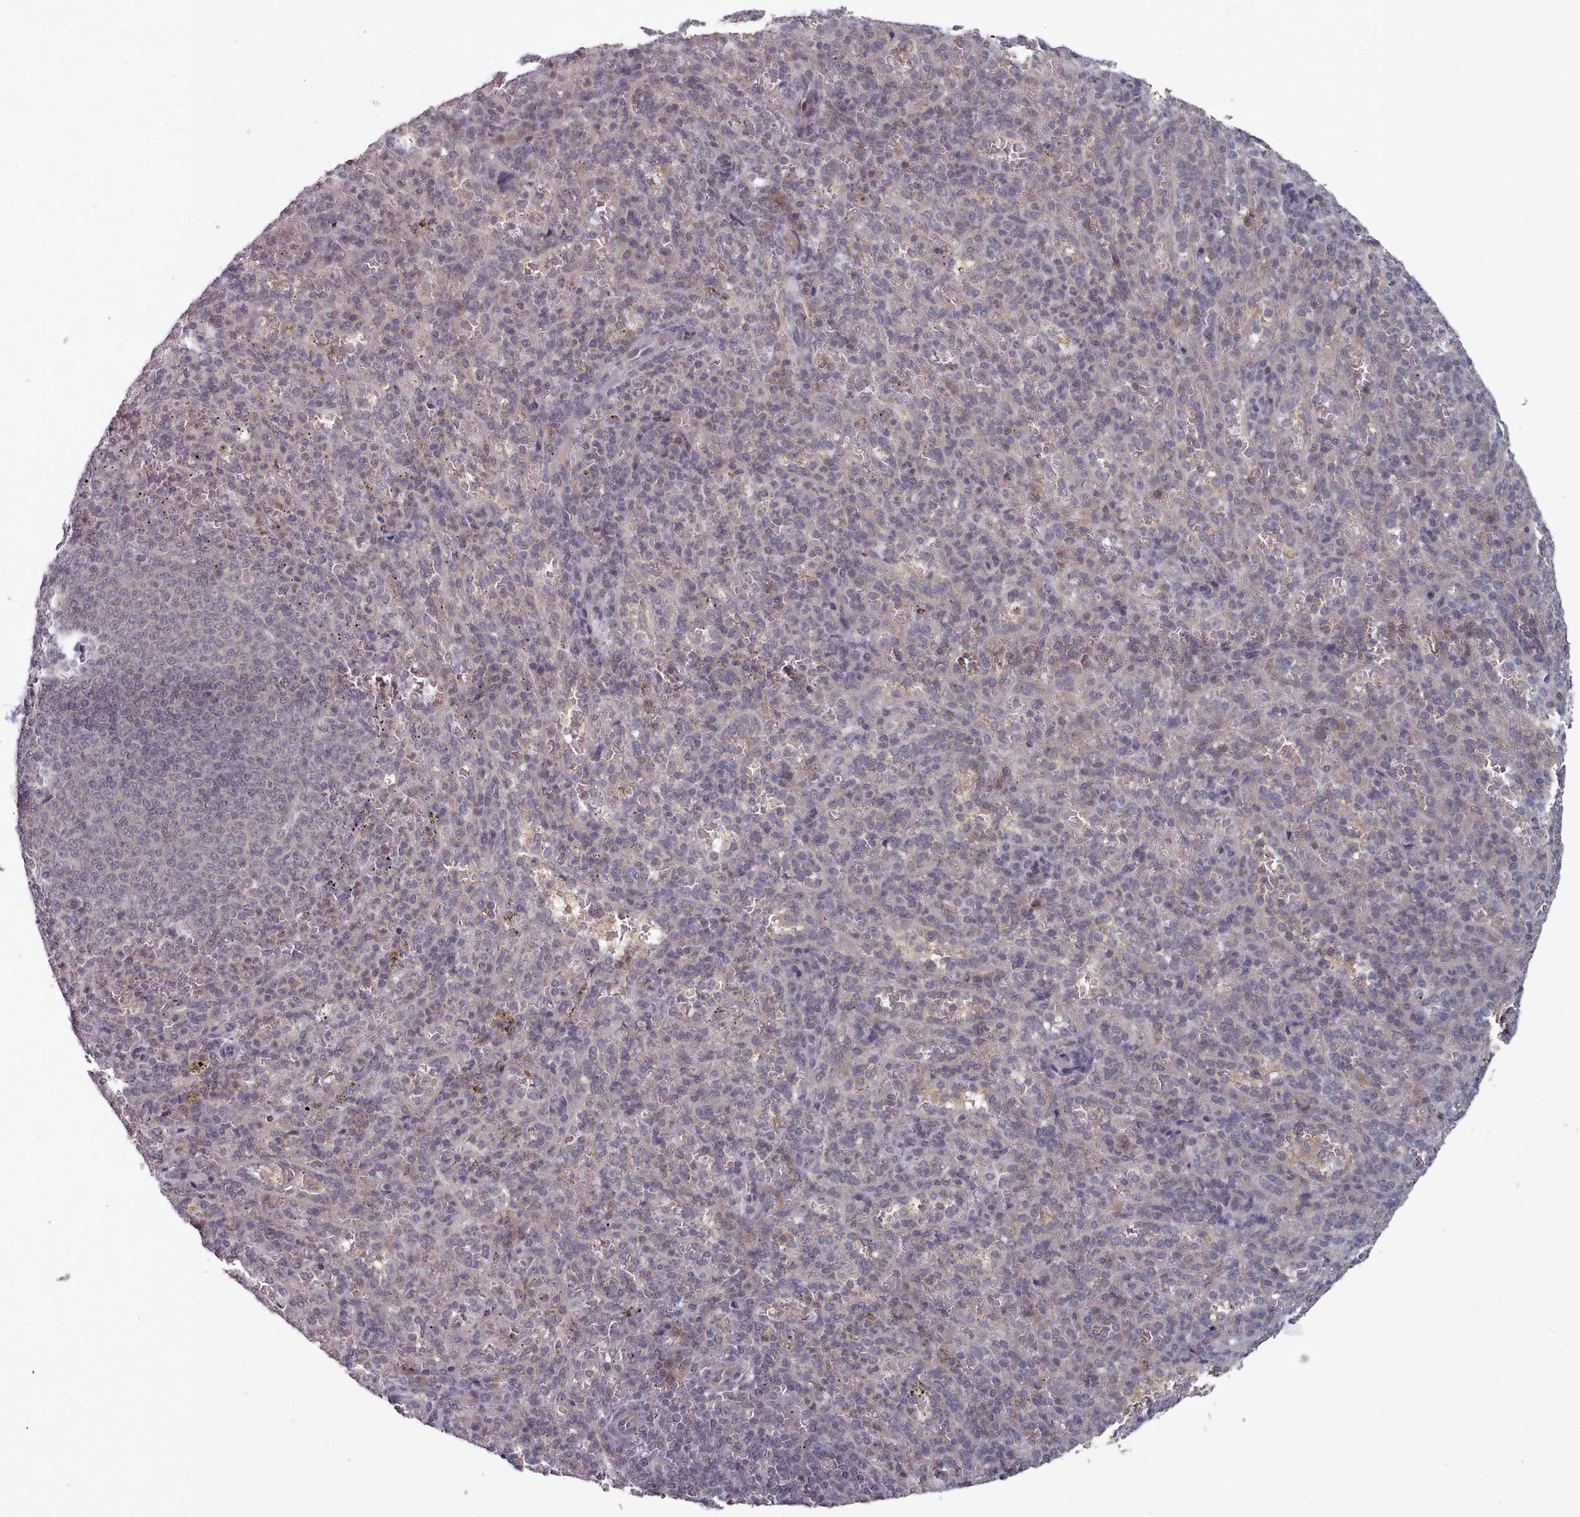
{"staining": {"intensity": "negative", "quantity": "none", "location": "none"}, "tissue": "spleen", "cell_type": "Cells in red pulp", "image_type": "normal", "snomed": [{"axis": "morphology", "description": "Normal tissue, NOS"}, {"axis": "topography", "description": "Spleen"}], "caption": "DAB immunohistochemical staining of benign spleen exhibits no significant expression in cells in red pulp.", "gene": "HYAL3", "patient": {"sex": "female", "age": 21}}